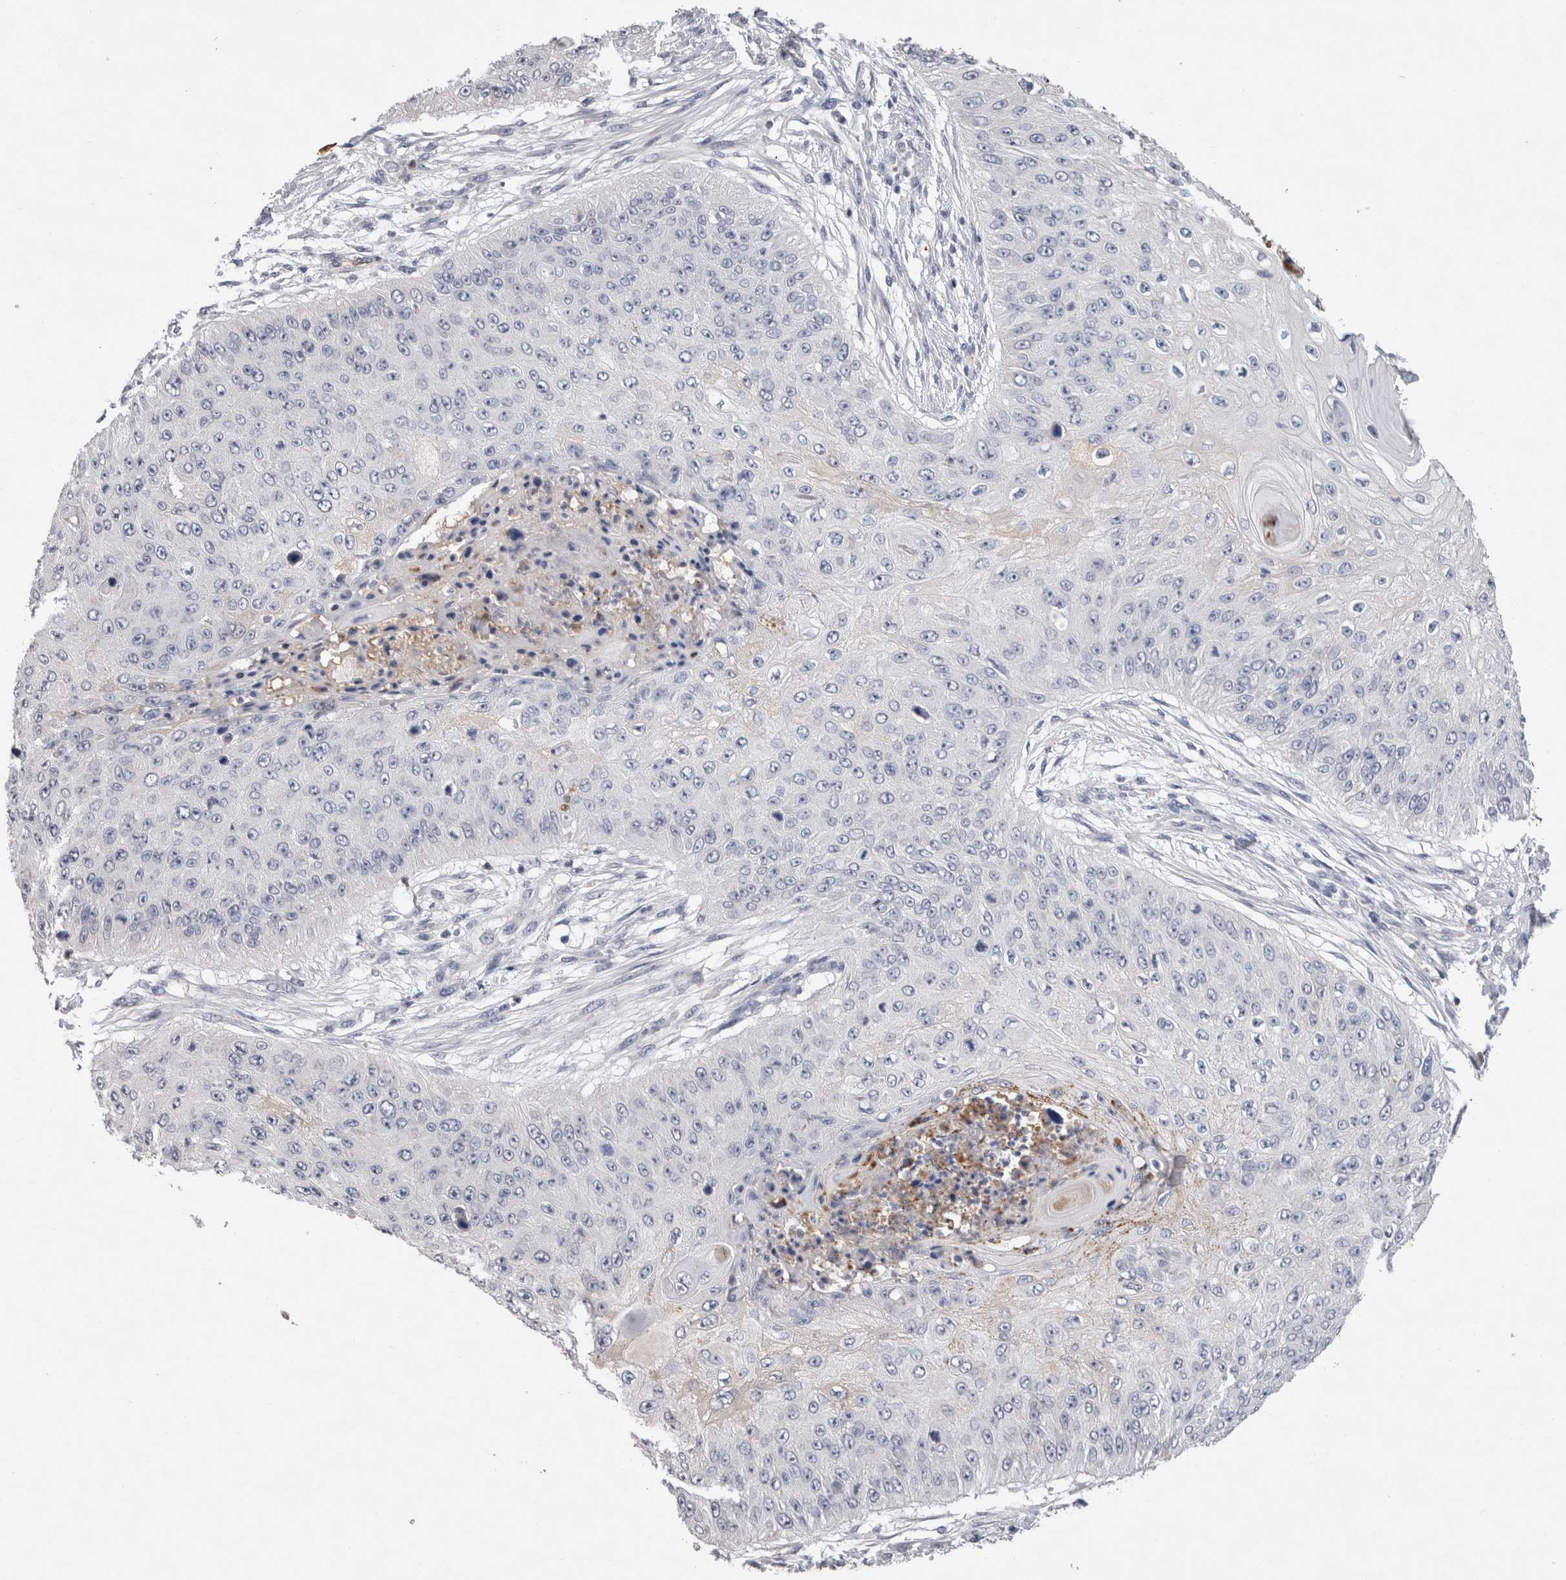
{"staining": {"intensity": "negative", "quantity": "none", "location": "none"}, "tissue": "skin cancer", "cell_type": "Tumor cells", "image_type": "cancer", "snomed": [{"axis": "morphology", "description": "Squamous cell carcinoma, NOS"}, {"axis": "topography", "description": "Skin"}], "caption": "This is an immunohistochemistry micrograph of skin squamous cell carcinoma. There is no staining in tumor cells.", "gene": "FABP7", "patient": {"sex": "female", "age": 80}}